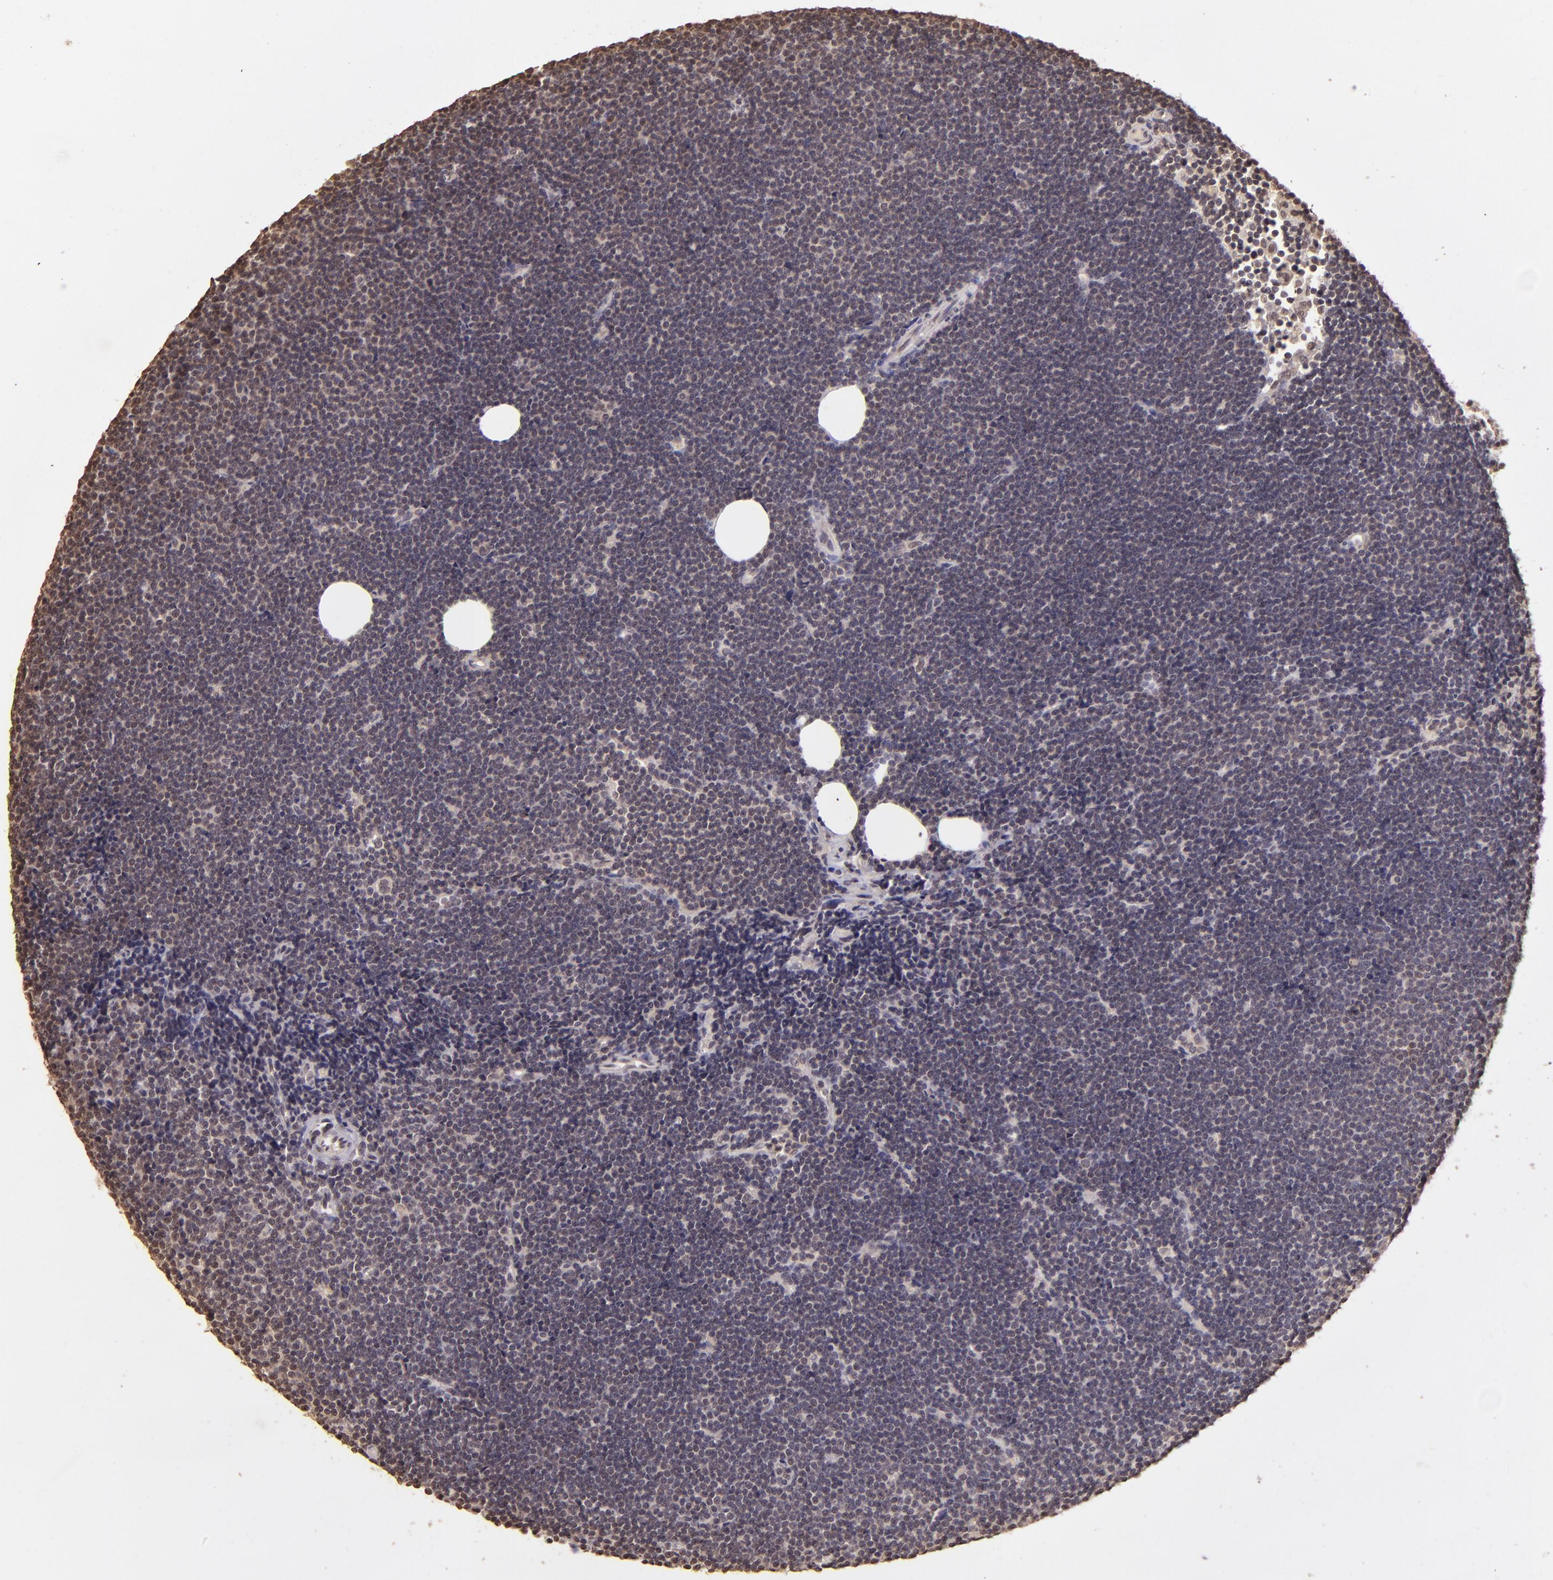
{"staining": {"intensity": "negative", "quantity": "none", "location": "none"}, "tissue": "lymphoma", "cell_type": "Tumor cells", "image_type": "cancer", "snomed": [{"axis": "morphology", "description": "Malignant lymphoma, non-Hodgkin's type, Low grade"}, {"axis": "topography", "description": "Lymph node"}], "caption": "IHC of human lymphoma shows no expression in tumor cells.", "gene": "CUL1", "patient": {"sex": "female", "age": 73}}